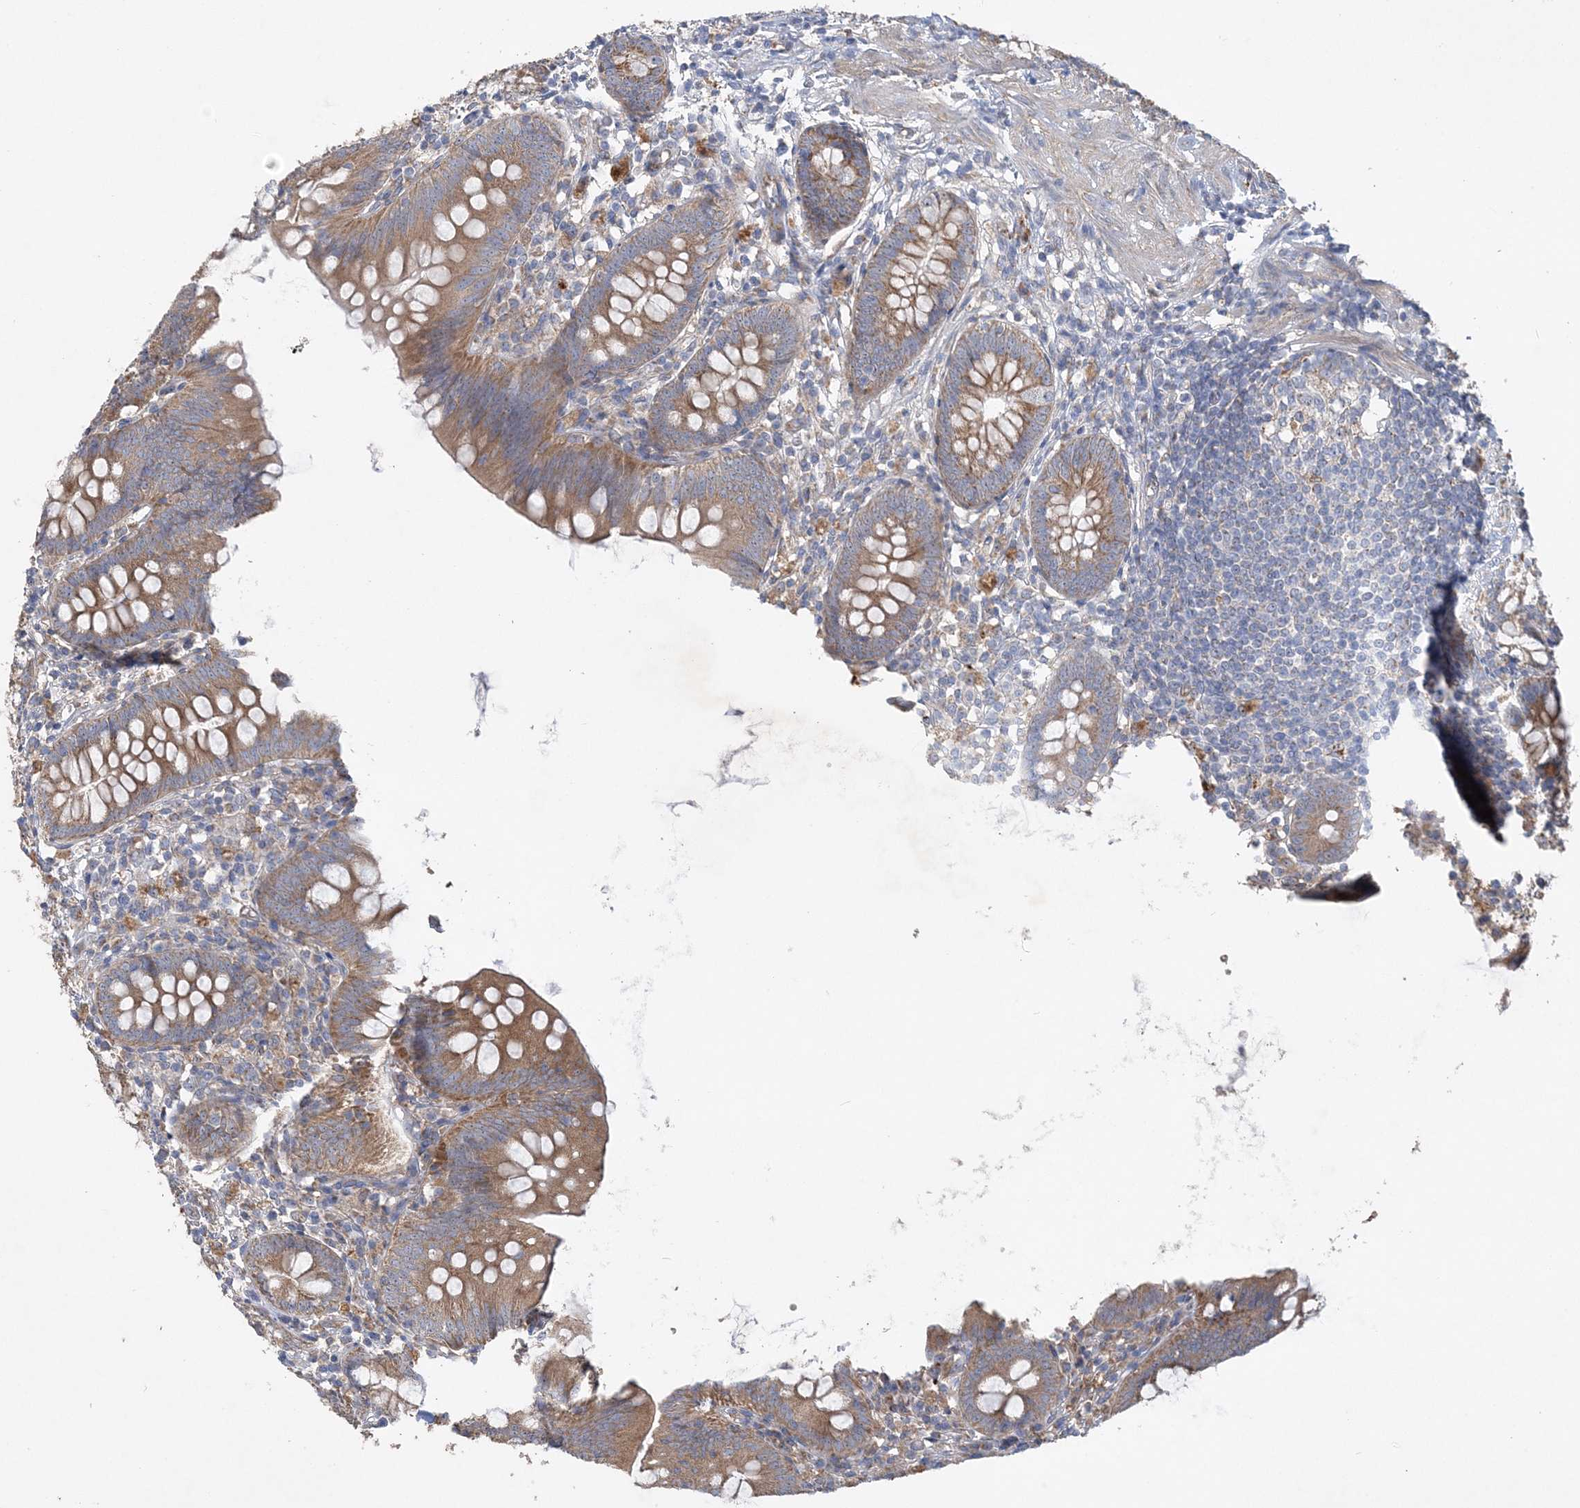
{"staining": {"intensity": "moderate", "quantity": ">75%", "location": "cytoplasmic/membranous"}, "tissue": "appendix", "cell_type": "Glandular cells", "image_type": "normal", "snomed": [{"axis": "morphology", "description": "Normal tissue, NOS"}, {"axis": "topography", "description": "Appendix"}], "caption": "The histopathology image demonstrates immunohistochemical staining of normal appendix. There is moderate cytoplasmic/membranous staining is appreciated in approximately >75% of glandular cells.", "gene": "FEZ2", "patient": {"sex": "female", "age": 62}}